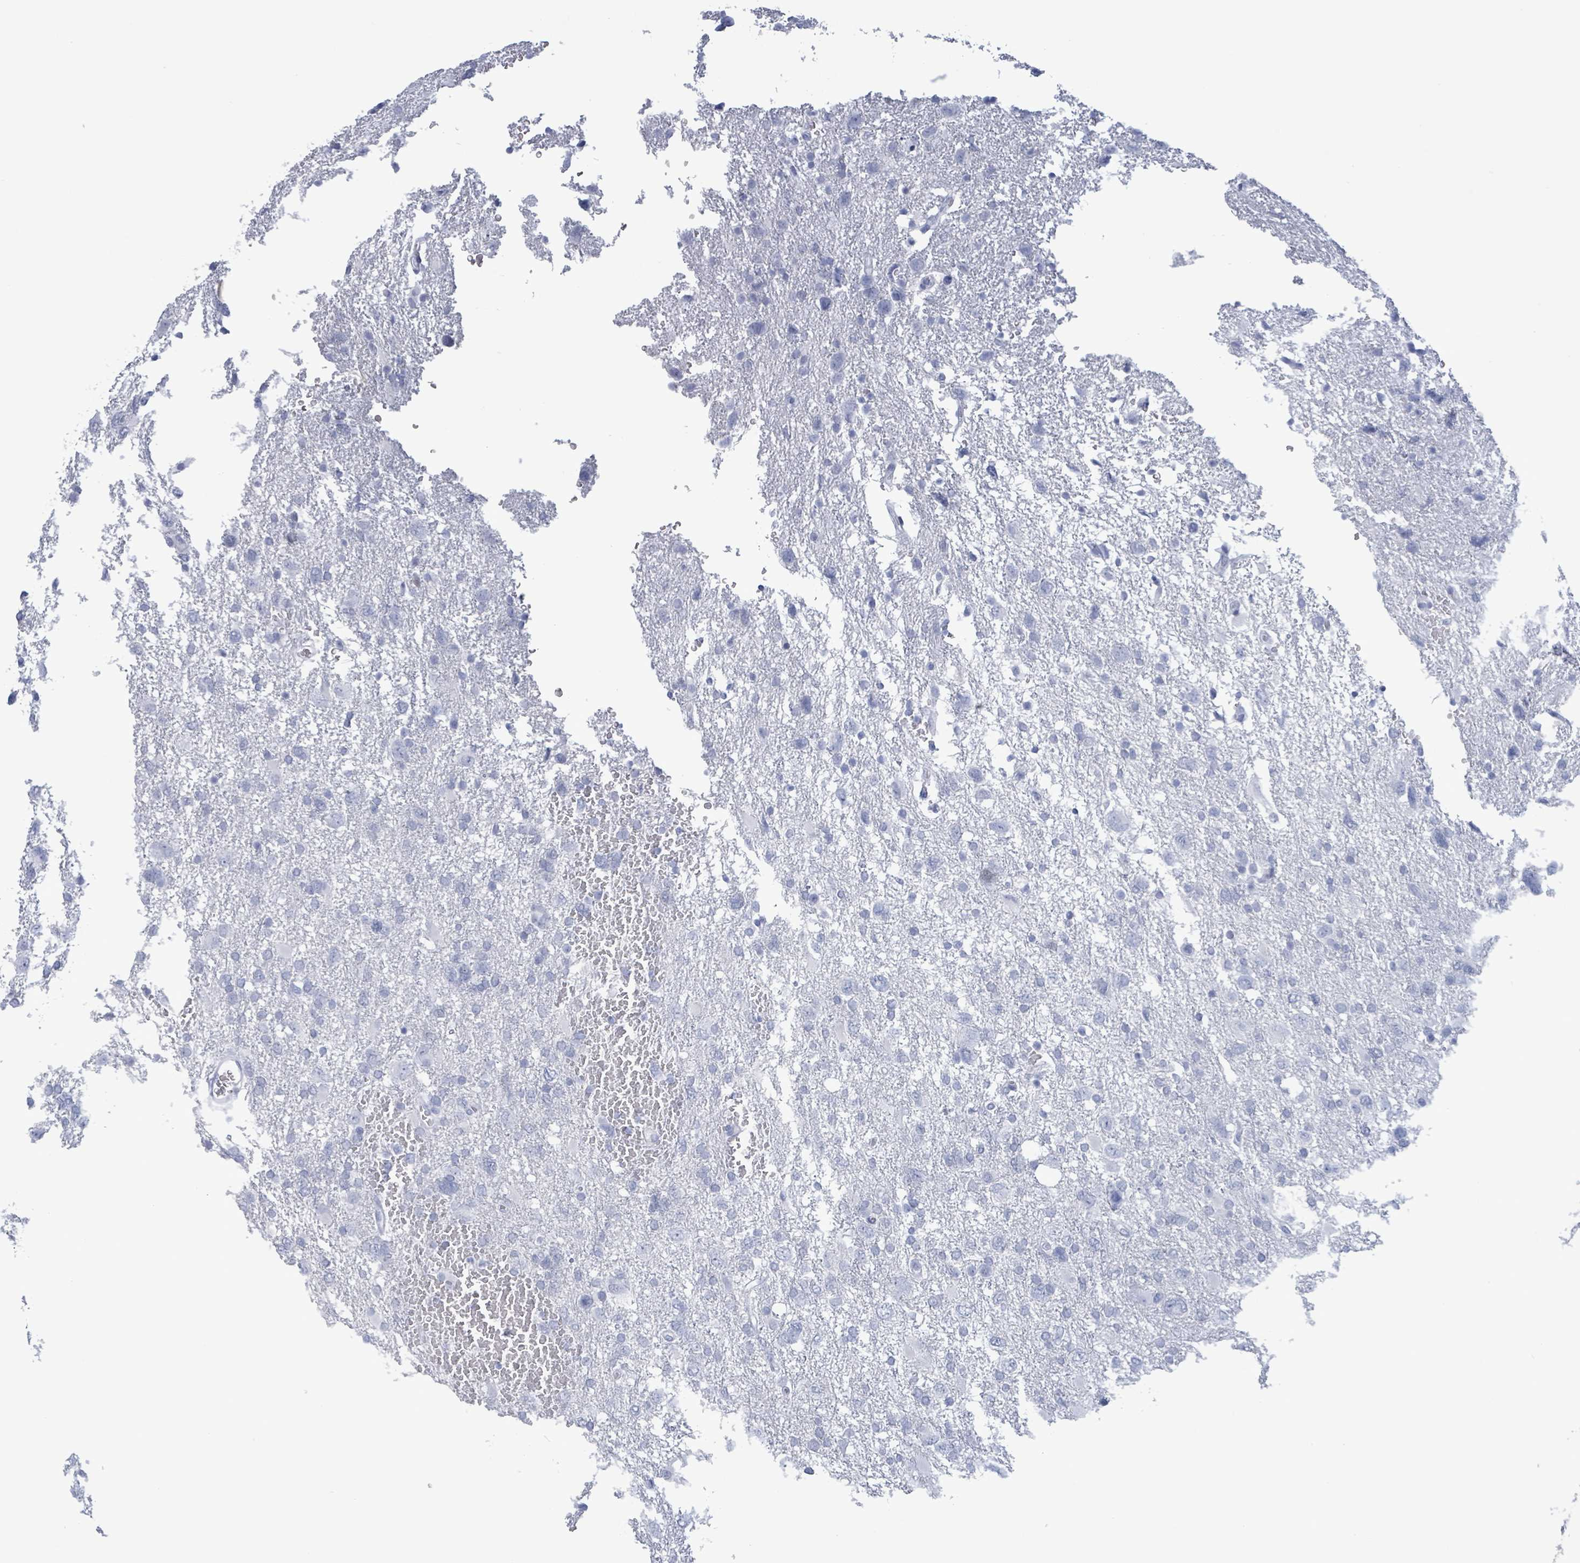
{"staining": {"intensity": "negative", "quantity": "none", "location": "none"}, "tissue": "glioma", "cell_type": "Tumor cells", "image_type": "cancer", "snomed": [{"axis": "morphology", "description": "Glioma, malignant, High grade"}, {"axis": "topography", "description": "Brain"}], "caption": "High magnification brightfield microscopy of malignant high-grade glioma stained with DAB (brown) and counterstained with hematoxylin (blue): tumor cells show no significant expression.", "gene": "NKX2-1", "patient": {"sex": "male", "age": 61}}